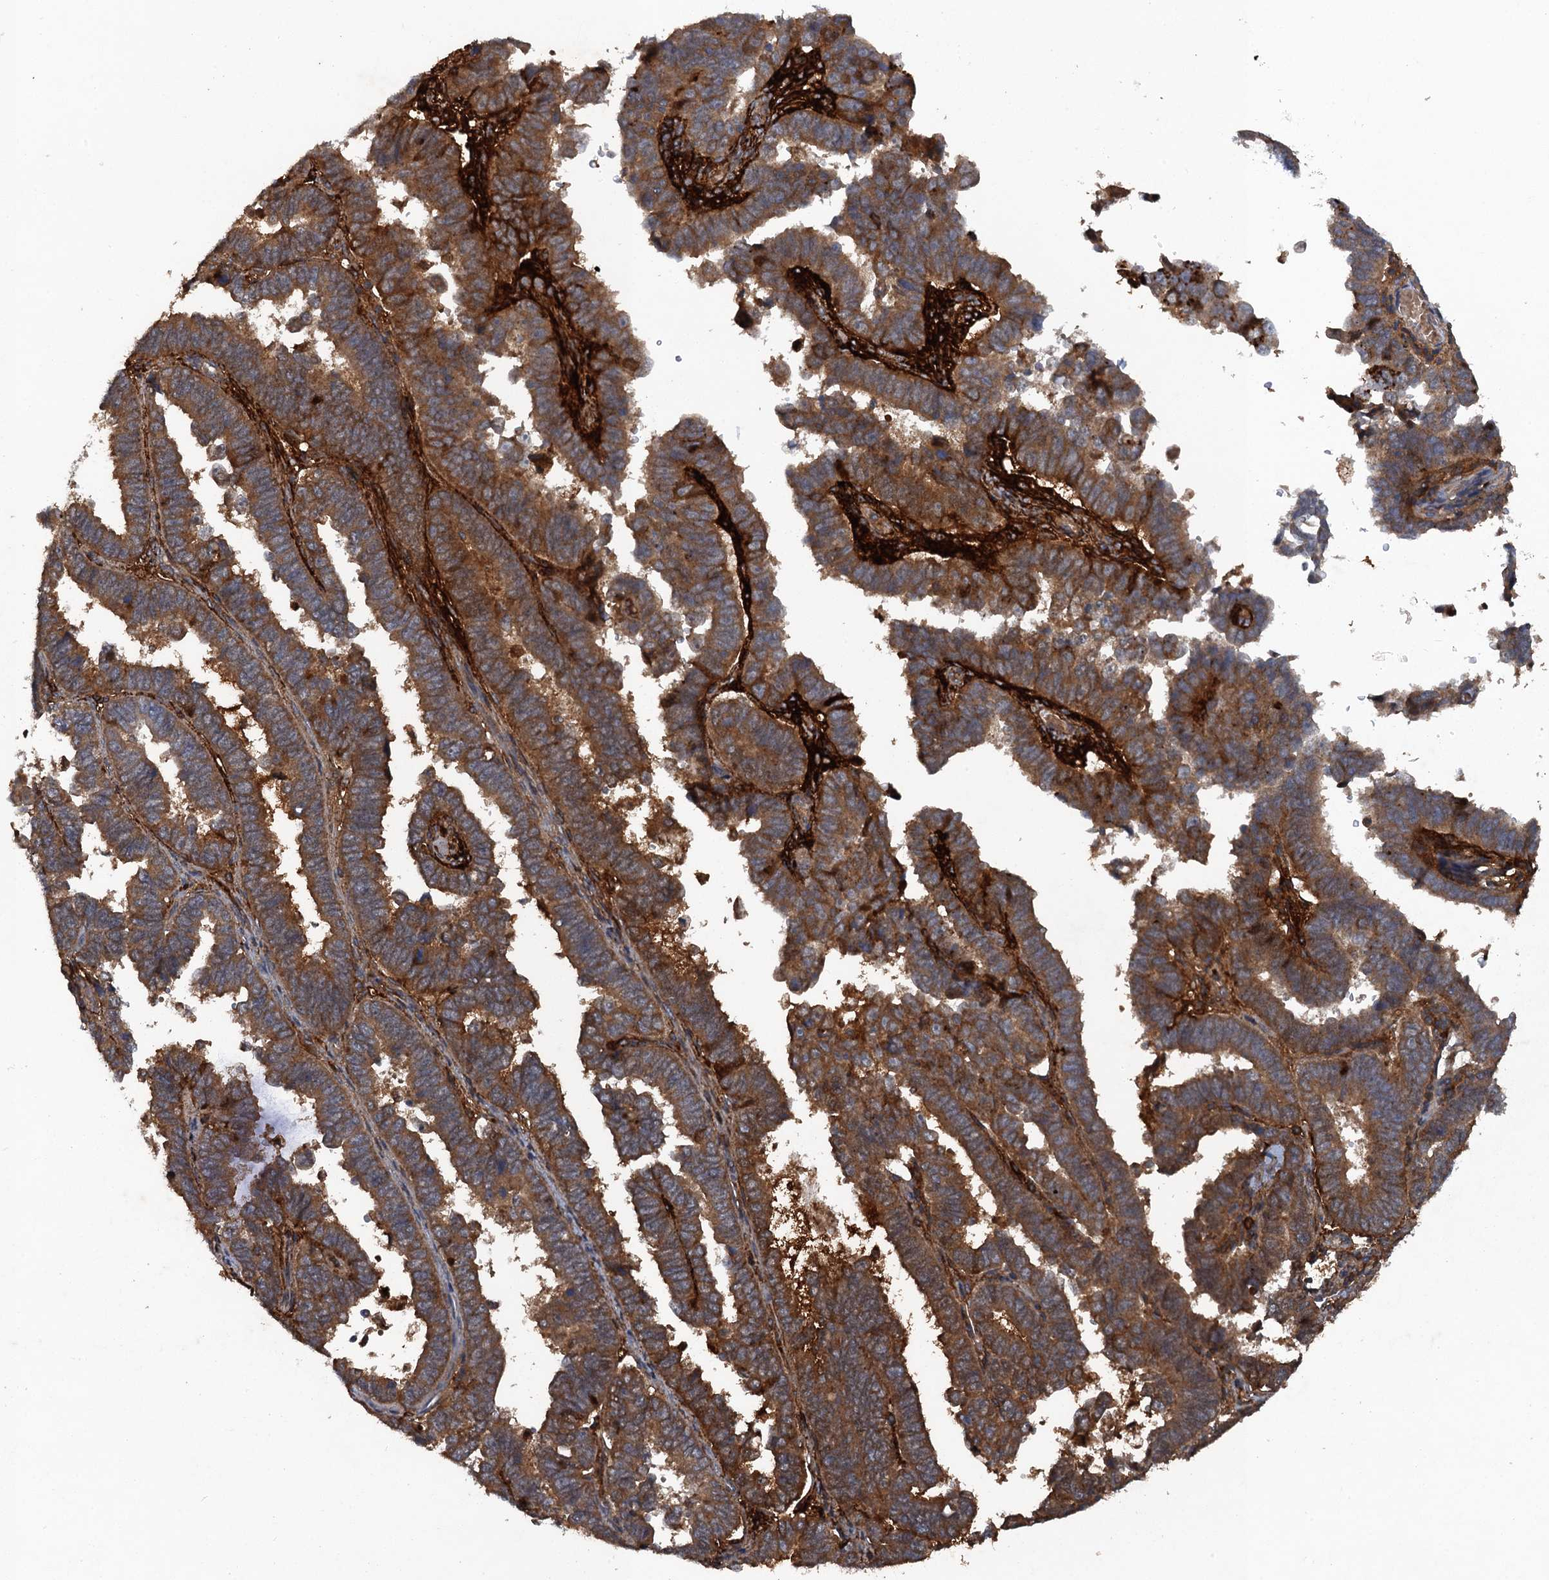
{"staining": {"intensity": "moderate", "quantity": ">75%", "location": "cytoplasmic/membranous"}, "tissue": "endometrial cancer", "cell_type": "Tumor cells", "image_type": "cancer", "snomed": [{"axis": "morphology", "description": "Adenocarcinoma, NOS"}, {"axis": "topography", "description": "Endometrium"}], "caption": "IHC micrograph of neoplastic tissue: human adenocarcinoma (endometrial) stained using immunohistochemistry (IHC) reveals medium levels of moderate protein expression localized specifically in the cytoplasmic/membranous of tumor cells, appearing as a cytoplasmic/membranous brown color.", "gene": "HAPLN3", "patient": {"sex": "female", "age": 75}}